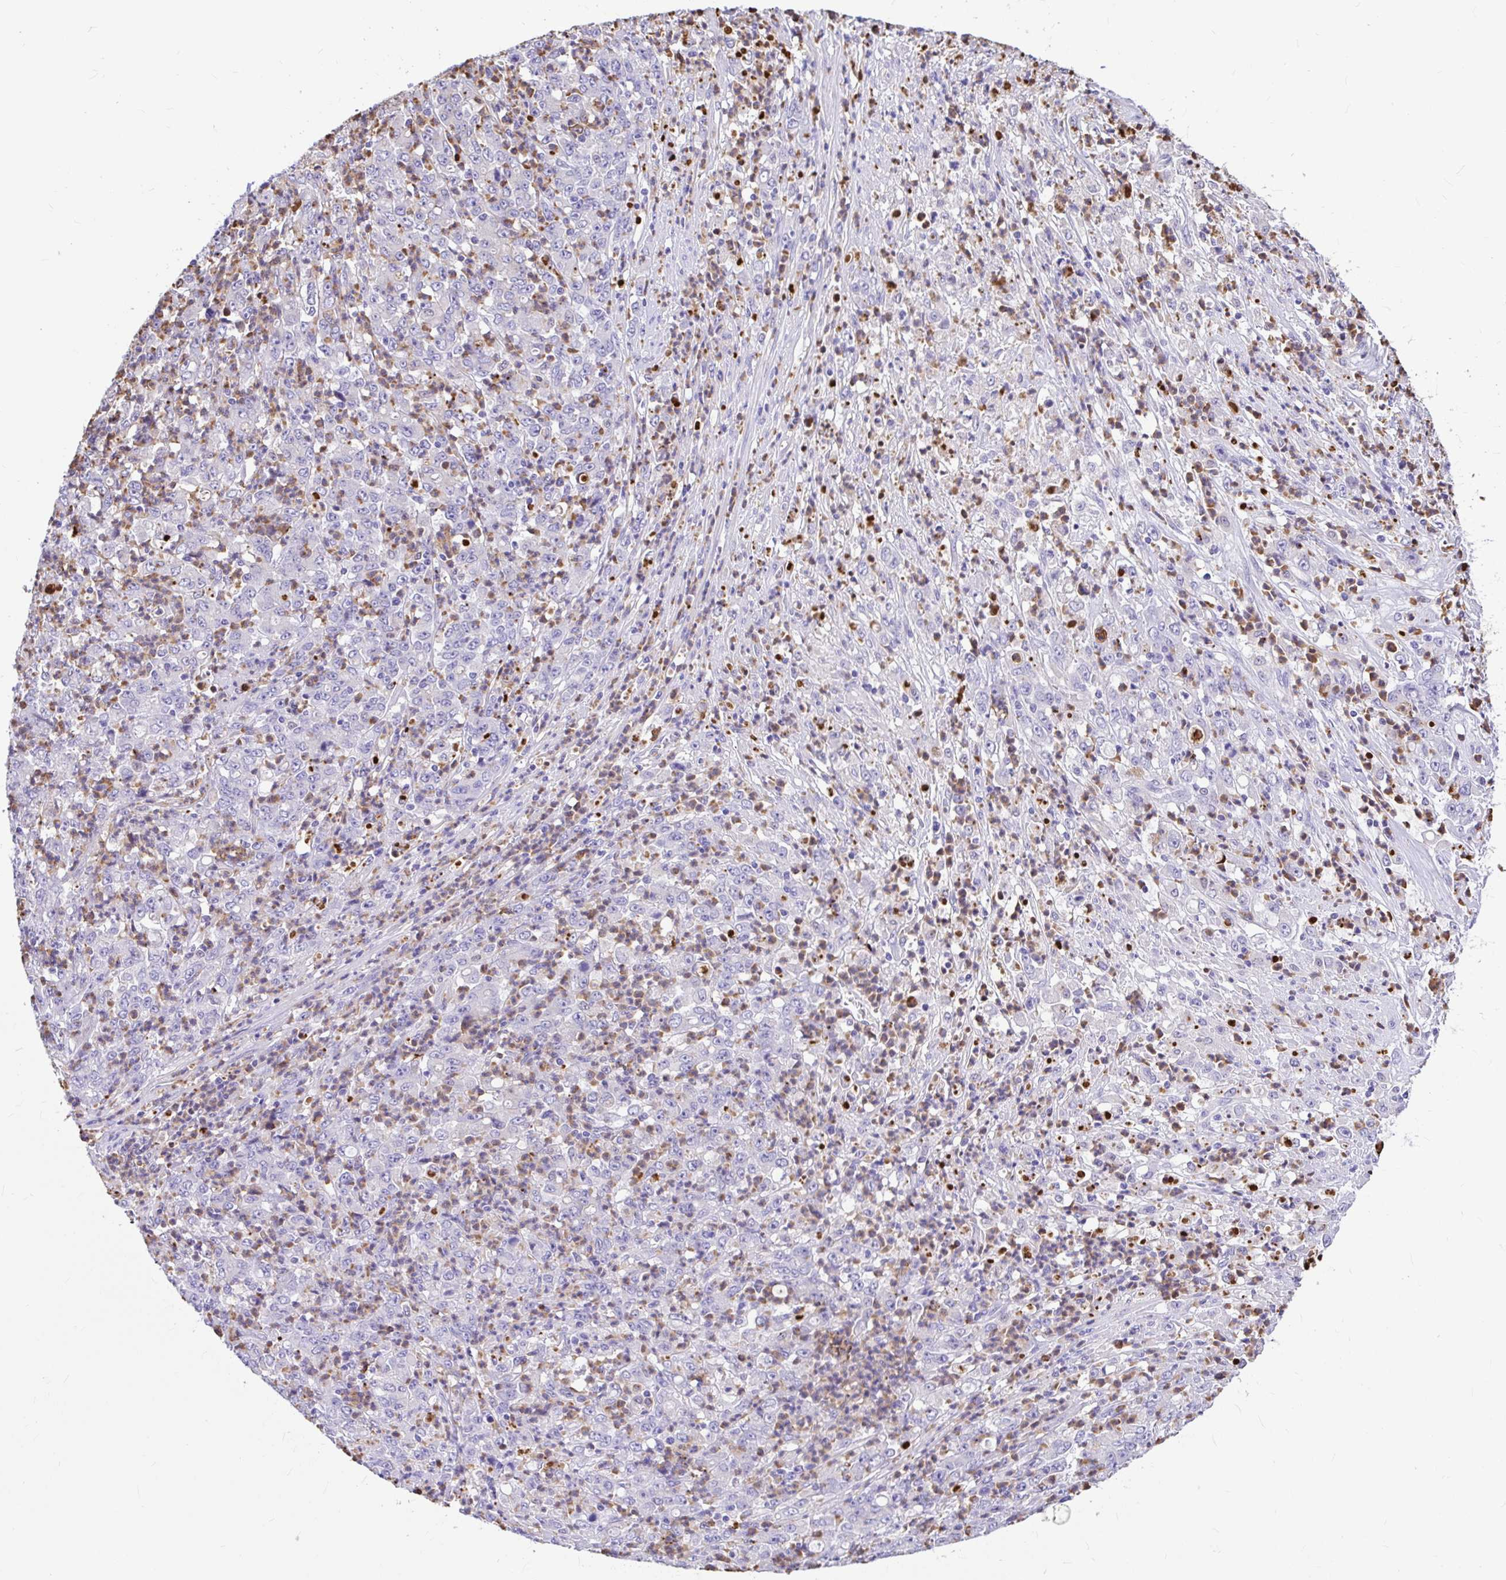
{"staining": {"intensity": "negative", "quantity": "none", "location": "none"}, "tissue": "stomach cancer", "cell_type": "Tumor cells", "image_type": "cancer", "snomed": [{"axis": "morphology", "description": "Adenocarcinoma, NOS"}, {"axis": "topography", "description": "Stomach, lower"}], "caption": "The immunohistochemistry image has no significant positivity in tumor cells of stomach cancer (adenocarcinoma) tissue.", "gene": "CLEC1B", "patient": {"sex": "female", "age": 71}}